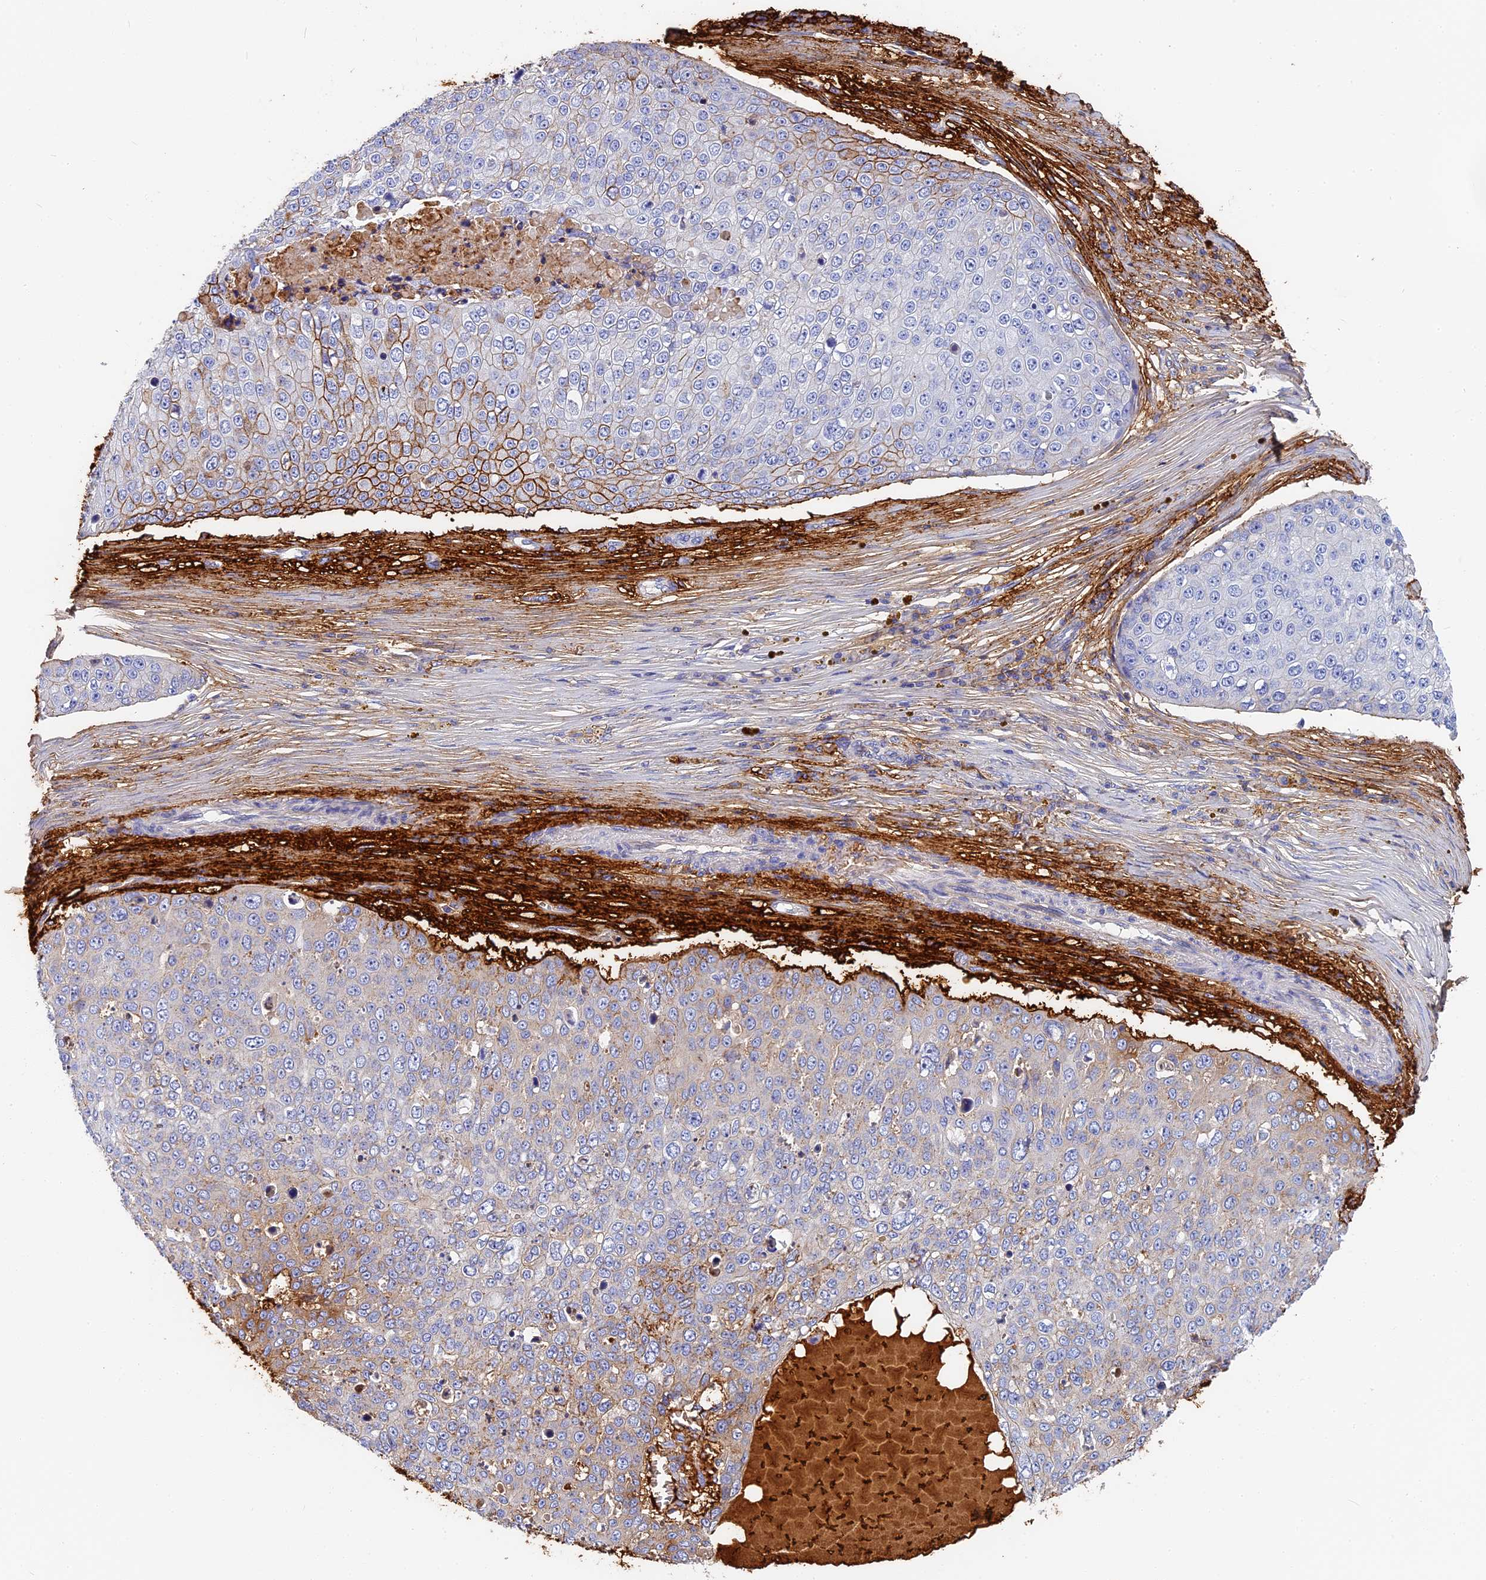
{"staining": {"intensity": "moderate", "quantity": "<25%", "location": "cytoplasmic/membranous"}, "tissue": "skin cancer", "cell_type": "Tumor cells", "image_type": "cancer", "snomed": [{"axis": "morphology", "description": "Squamous cell carcinoma, NOS"}, {"axis": "topography", "description": "Skin"}], "caption": "Immunohistochemistry (DAB (3,3'-diaminobenzidine)) staining of skin cancer demonstrates moderate cytoplasmic/membranous protein positivity in about <25% of tumor cells. (Stains: DAB in brown, nuclei in blue, Microscopy: brightfield microscopy at high magnification).", "gene": "ITIH1", "patient": {"sex": "male", "age": 71}}